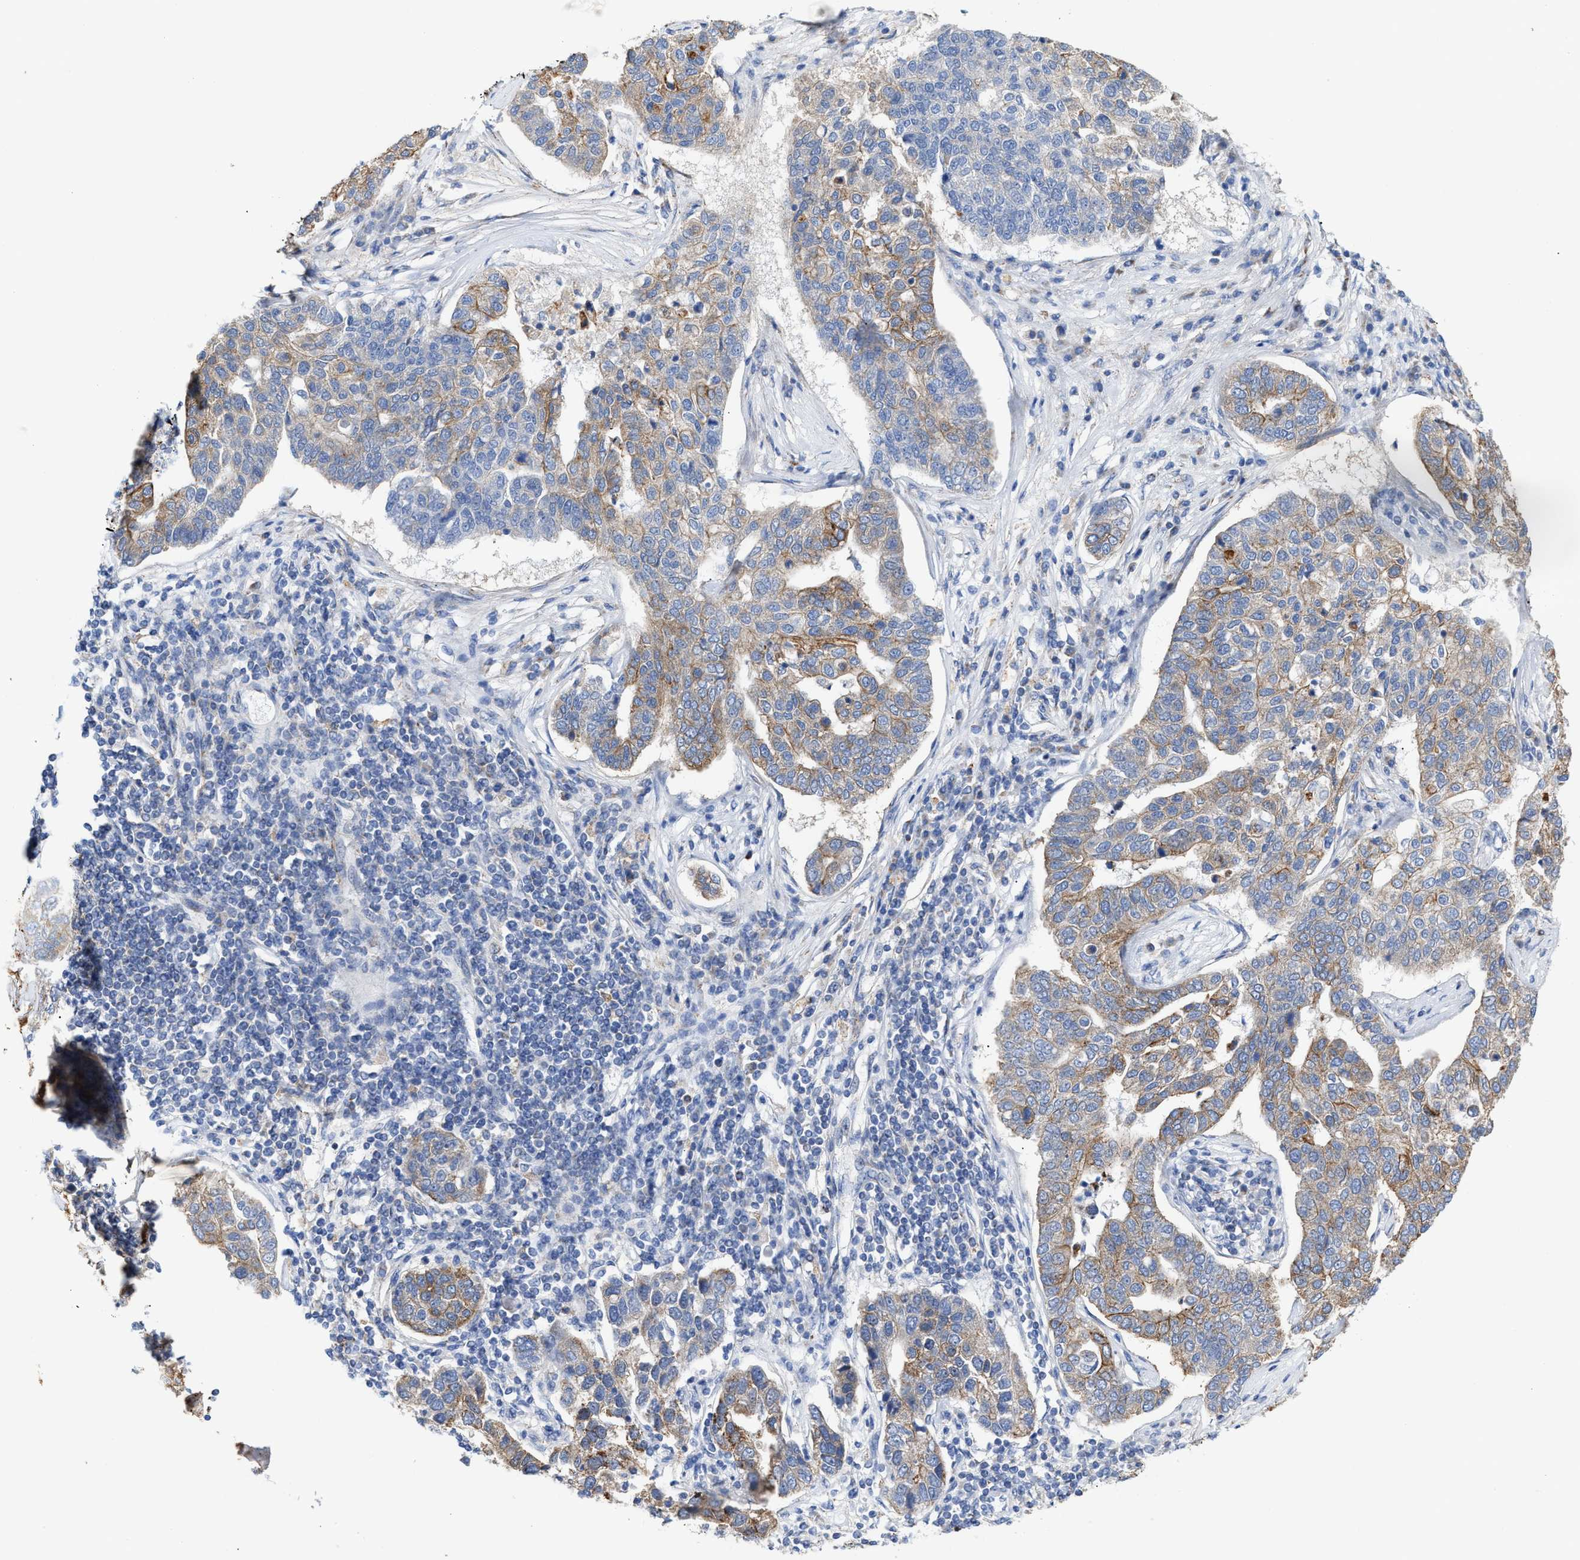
{"staining": {"intensity": "weak", "quantity": "25%-75%", "location": "cytoplasmic/membranous"}, "tissue": "pancreatic cancer", "cell_type": "Tumor cells", "image_type": "cancer", "snomed": [{"axis": "morphology", "description": "Adenocarcinoma, NOS"}, {"axis": "topography", "description": "Pancreas"}], "caption": "Pancreatic cancer tissue reveals weak cytoplasmic/membranous positivity in about 25%-75% of tumor cells (IHC, brightfield microscopy, high magnification).", "gene": "JAG1", "patient": {"sex": "female", "age": 61}}